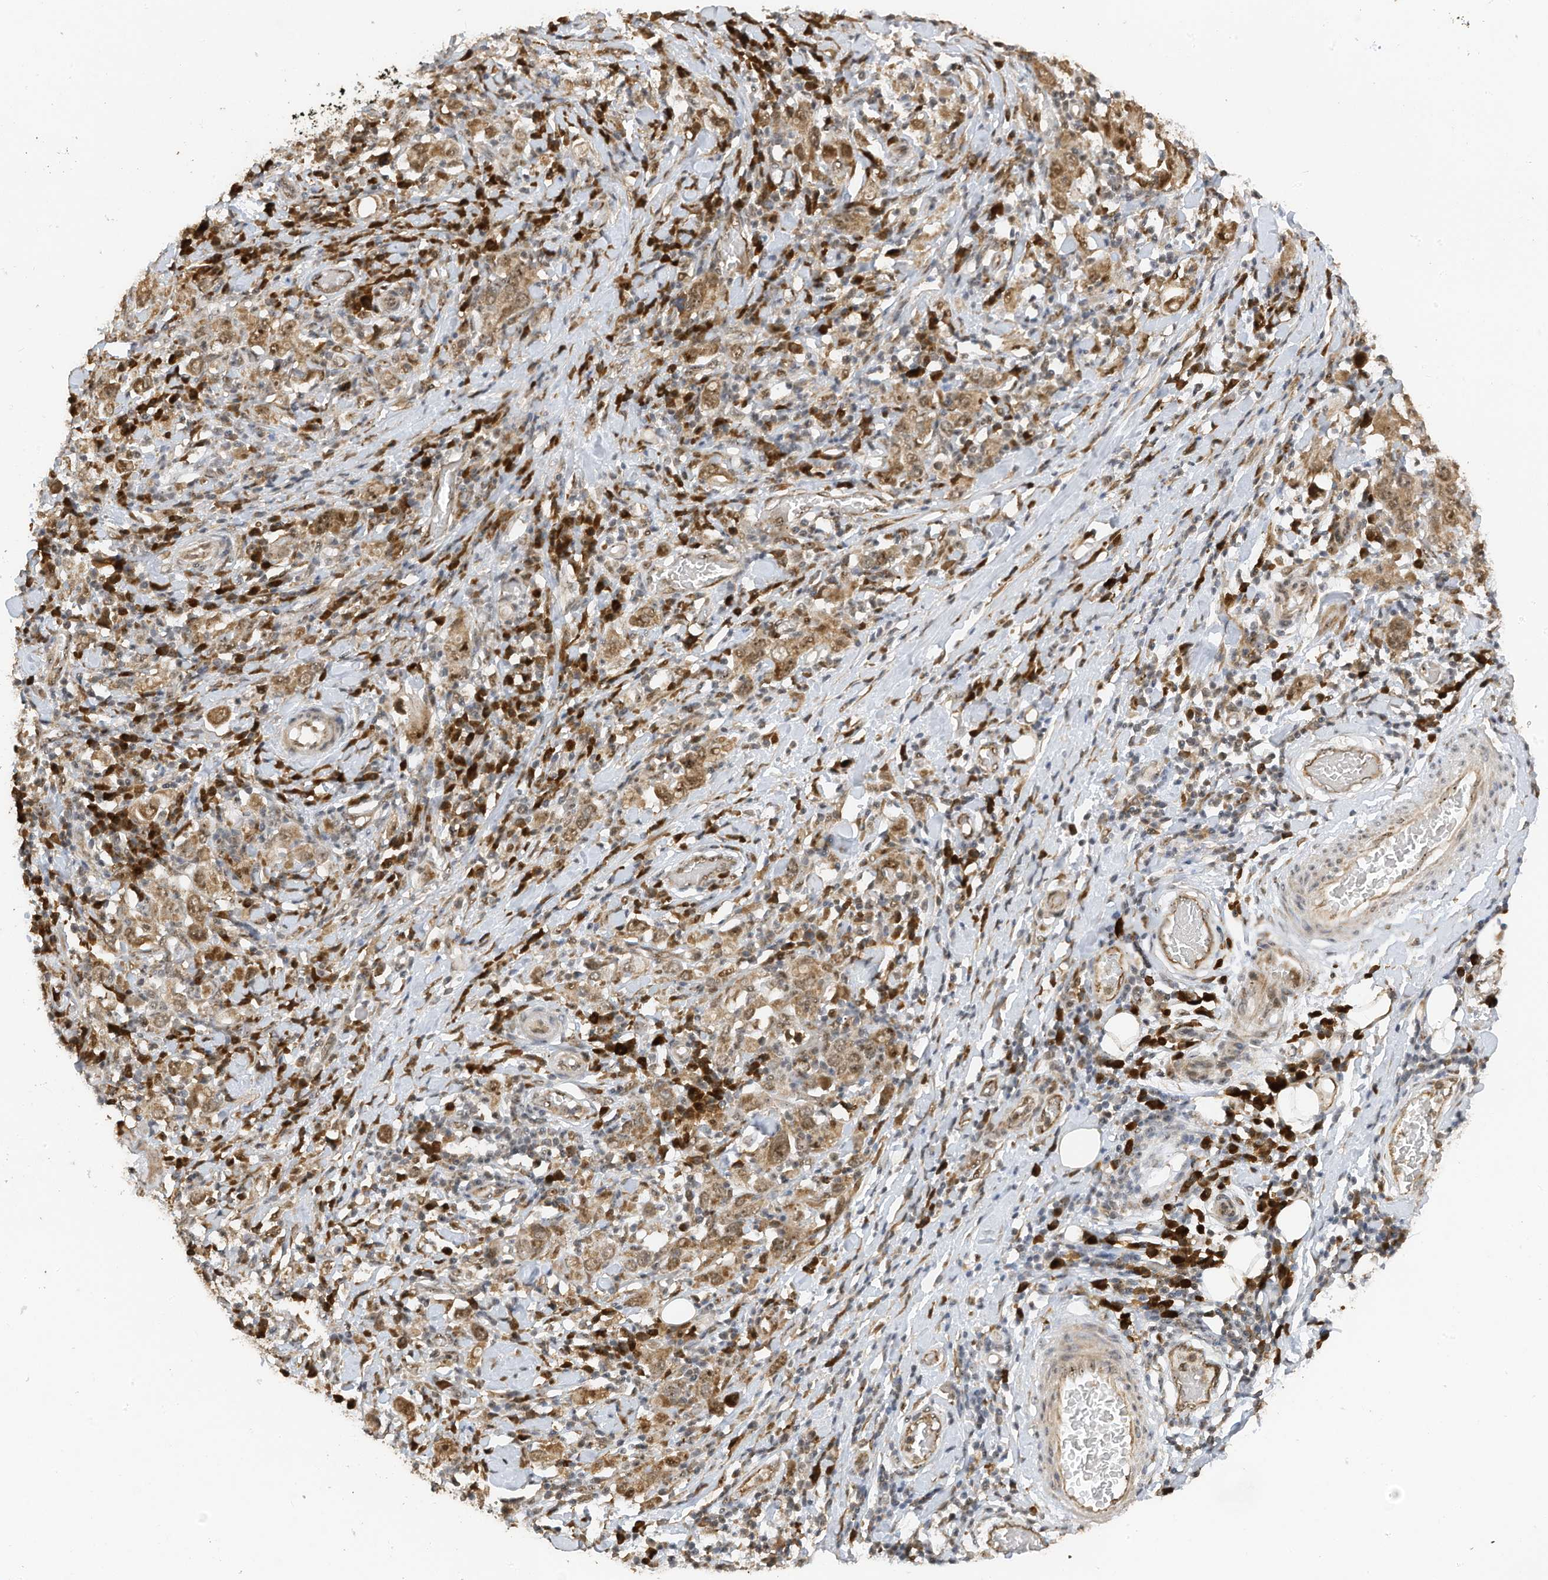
{"staining": {"intensity": "moderate", "quantity": ">75%", "location": "cytoplasmic/membranous"}, "tissue": "stomach cancer", "cell_type": "Tumor cells", "image_type": "cancer", "snomed": [{"axis": "morphology", "description": "Adenocarcinoma, NOS"}, {"axis": "topography", "description": "Stomach, upper"}], "caption": "A brown stain highlights moderate cytoplasmic/membranous expression of a protein in stomach cancer tumor cells. Using DAB (brown) and hematoxylin (blue) stains, captured at high magnification using brightfield microscopy.", "gene": "ERLEC1", "patient": {"sex": "male", "age": 62}}